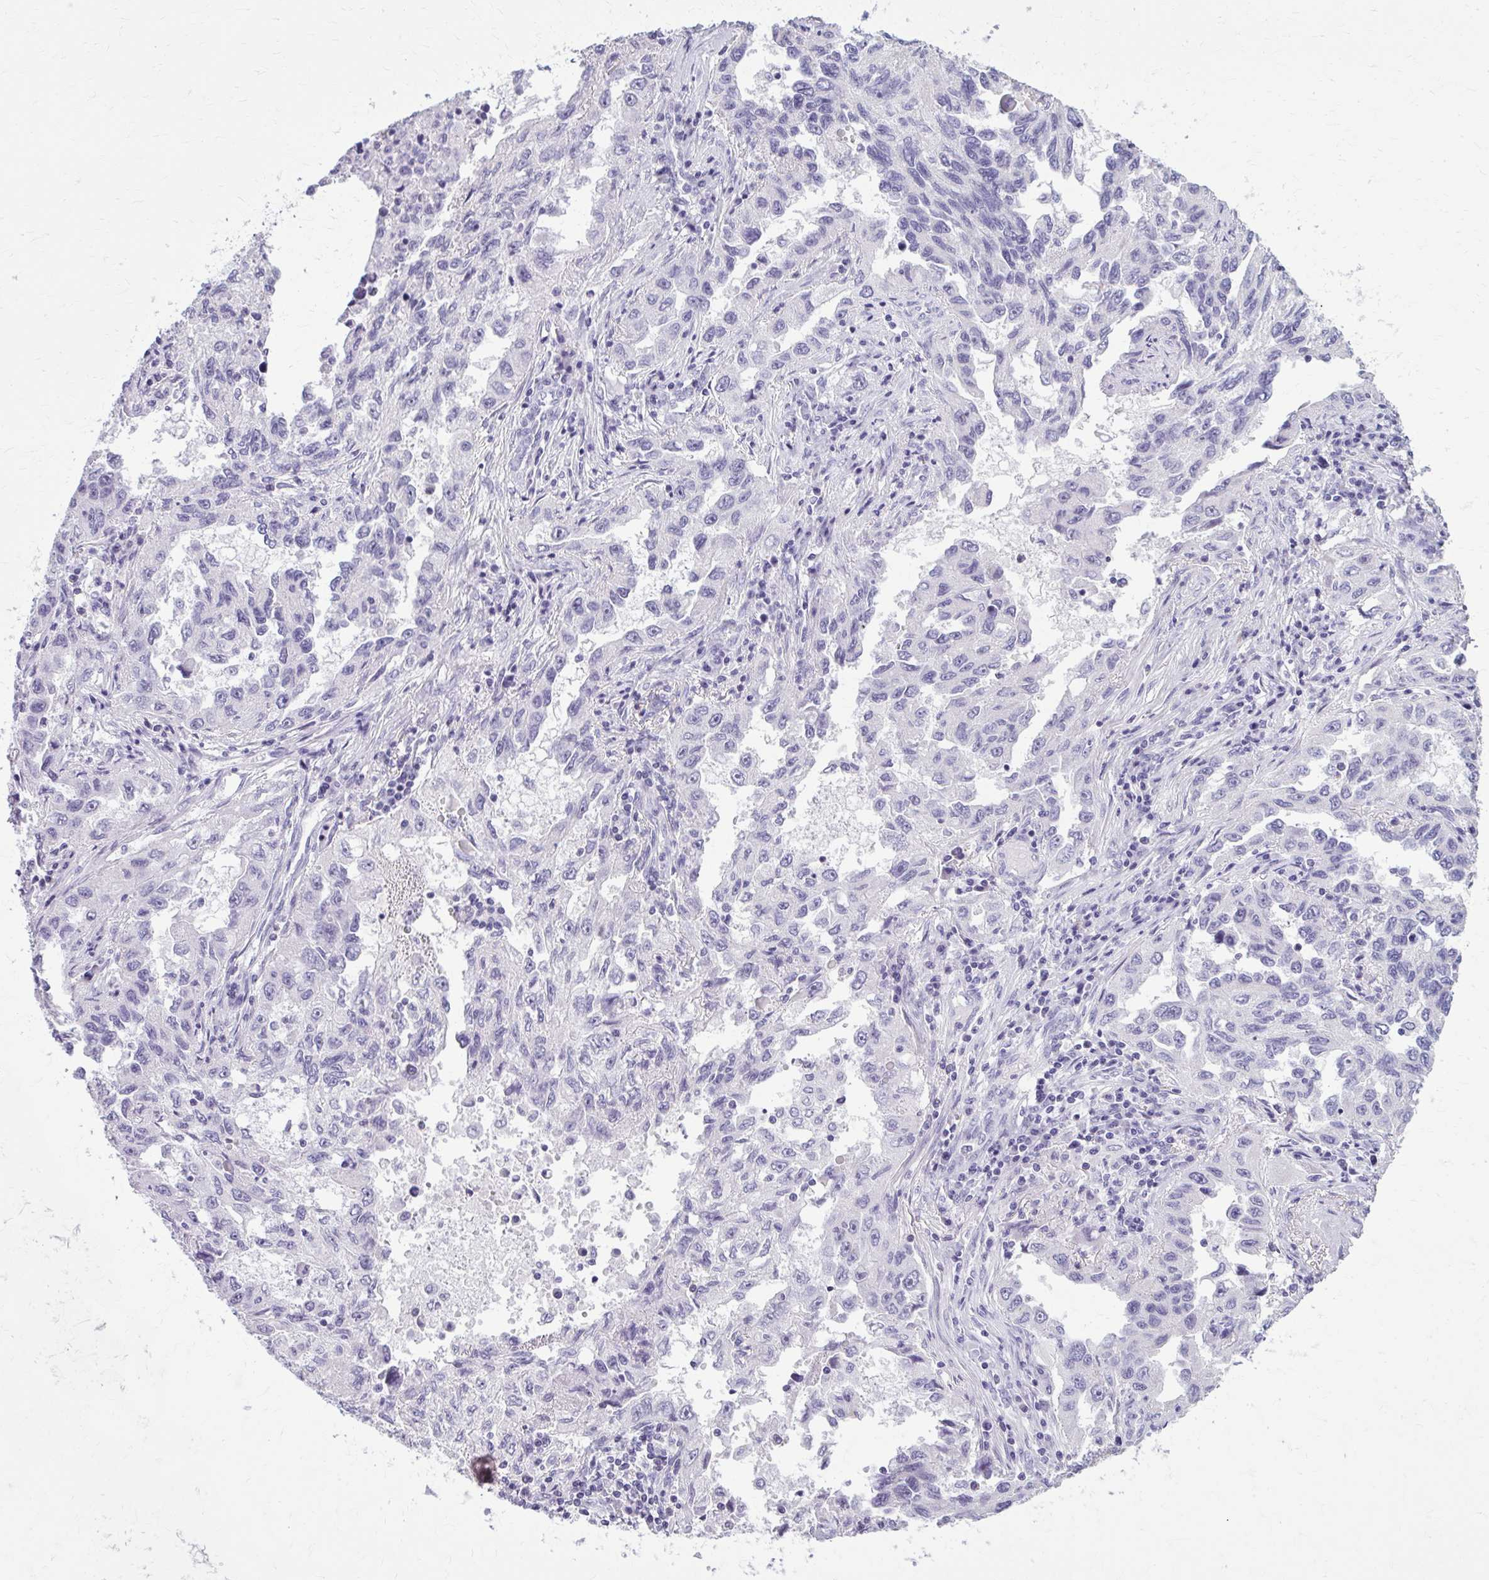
{"staining": {"intensity": "negative", "quantity": "none", "location": "none"}, "tissue": "lung cancer", "cell_type": "Tumor cells", "image_type": "cancer", "snomed": [{"axis": "morphology", "description": "Adenocarcinoma, NOS"}, {"axis": "topography", "description": "Lung"}], "caption": "This is a micrograph of immunohistochemistry (IHC) staining of lung adenocarcinoma, which shows no expression in tumor cells.", "gene": "OR4B1", "patient": {"sex": "female", "age": 73}}